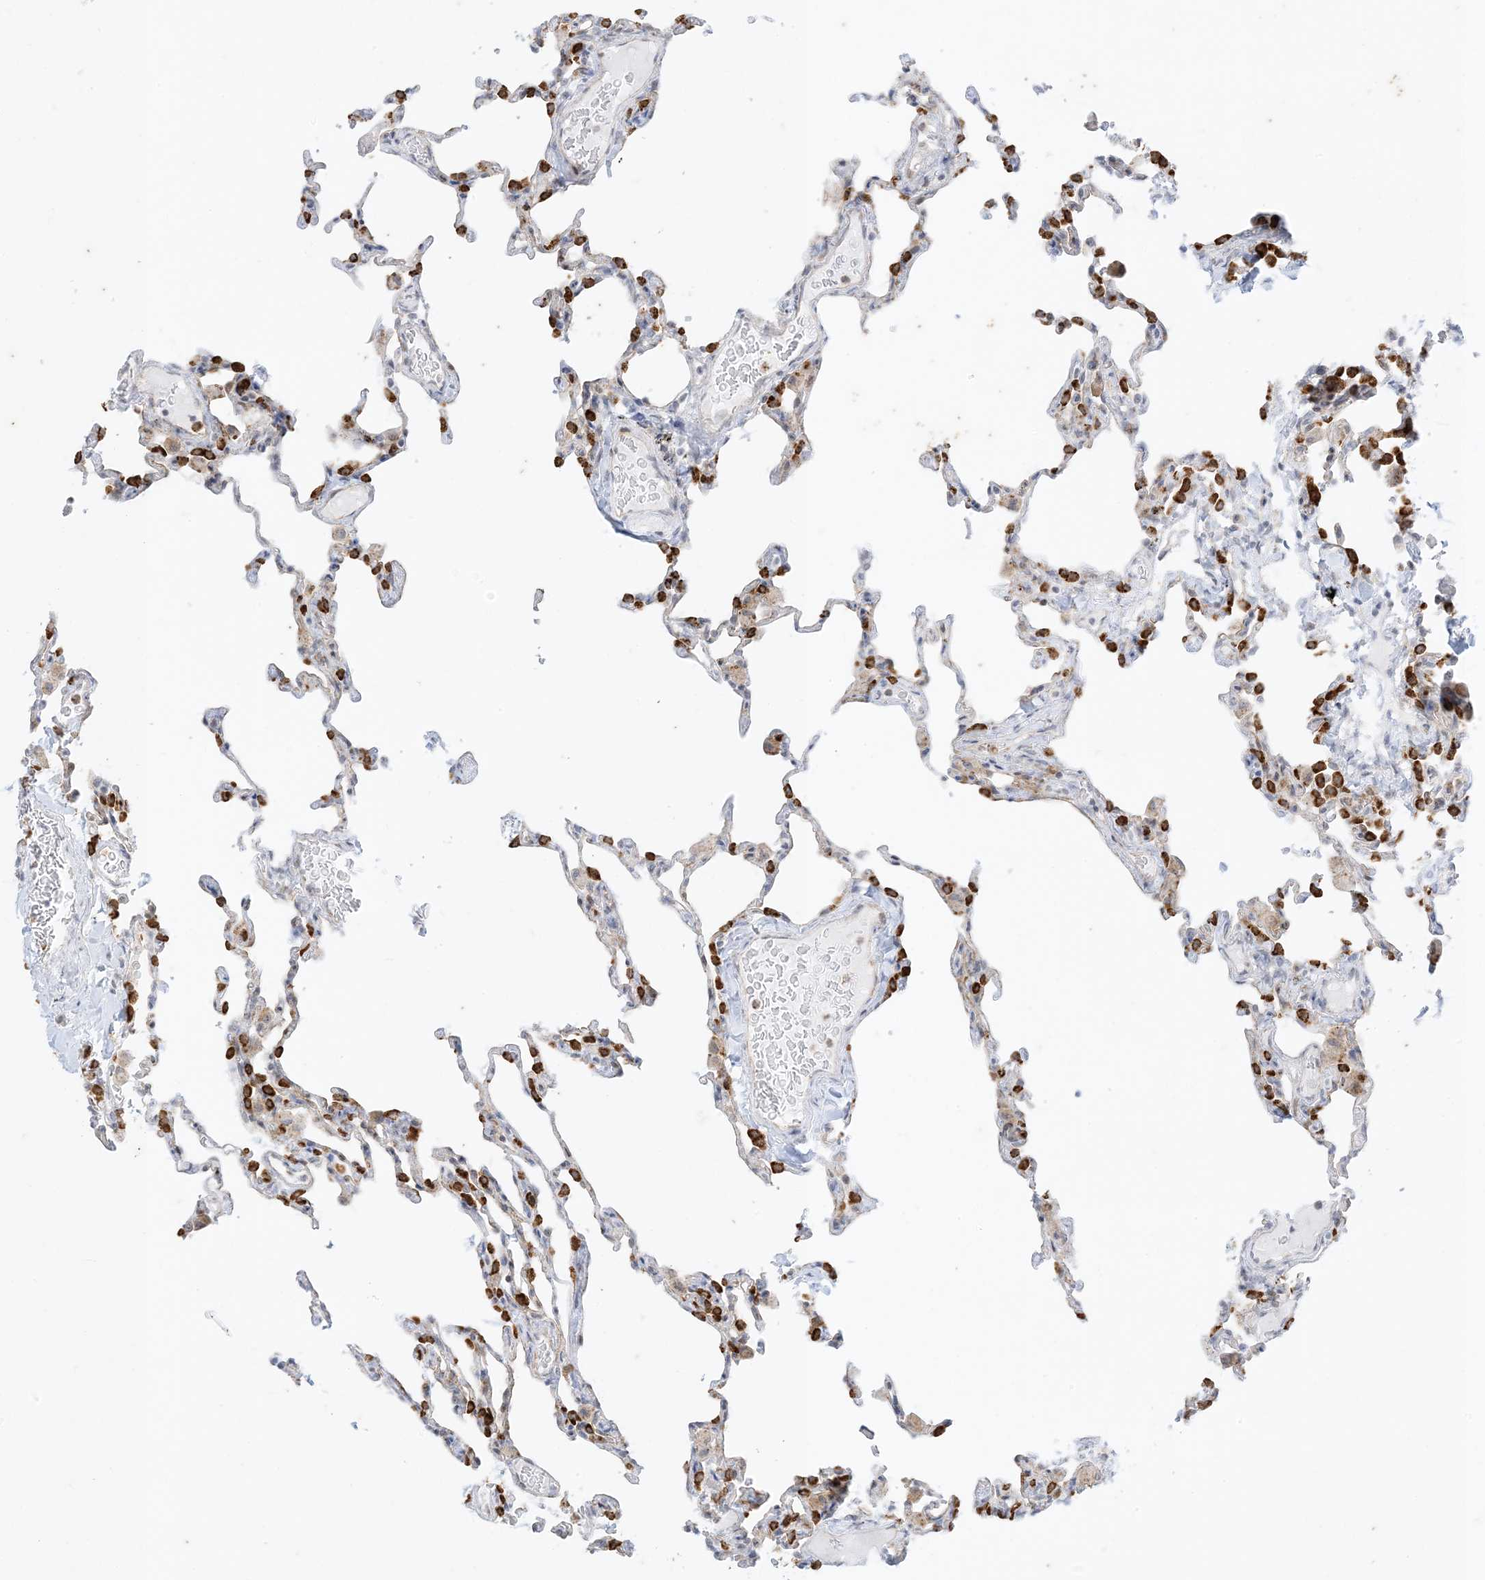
{"staining": {"intensity": "strong", "quantity": "<25%", "location": "cytoplasmic/membranous"}, "tissue": "lung", "cell_type": "Alveolar cells", "image_type": "normal", "snomed": [{"axis": "morphology", "description": "Normal tissue, NOS"}, {"axis": "topography", "description": "Lung"}], "caption": "Brown immunohistochemical staining in normal human lung reveals strong cytoplasmic/membranous staining in approximately <25% of alveolar cells.", "gene": "RAC1", "patient": {"sex": "male", "age": 20}}